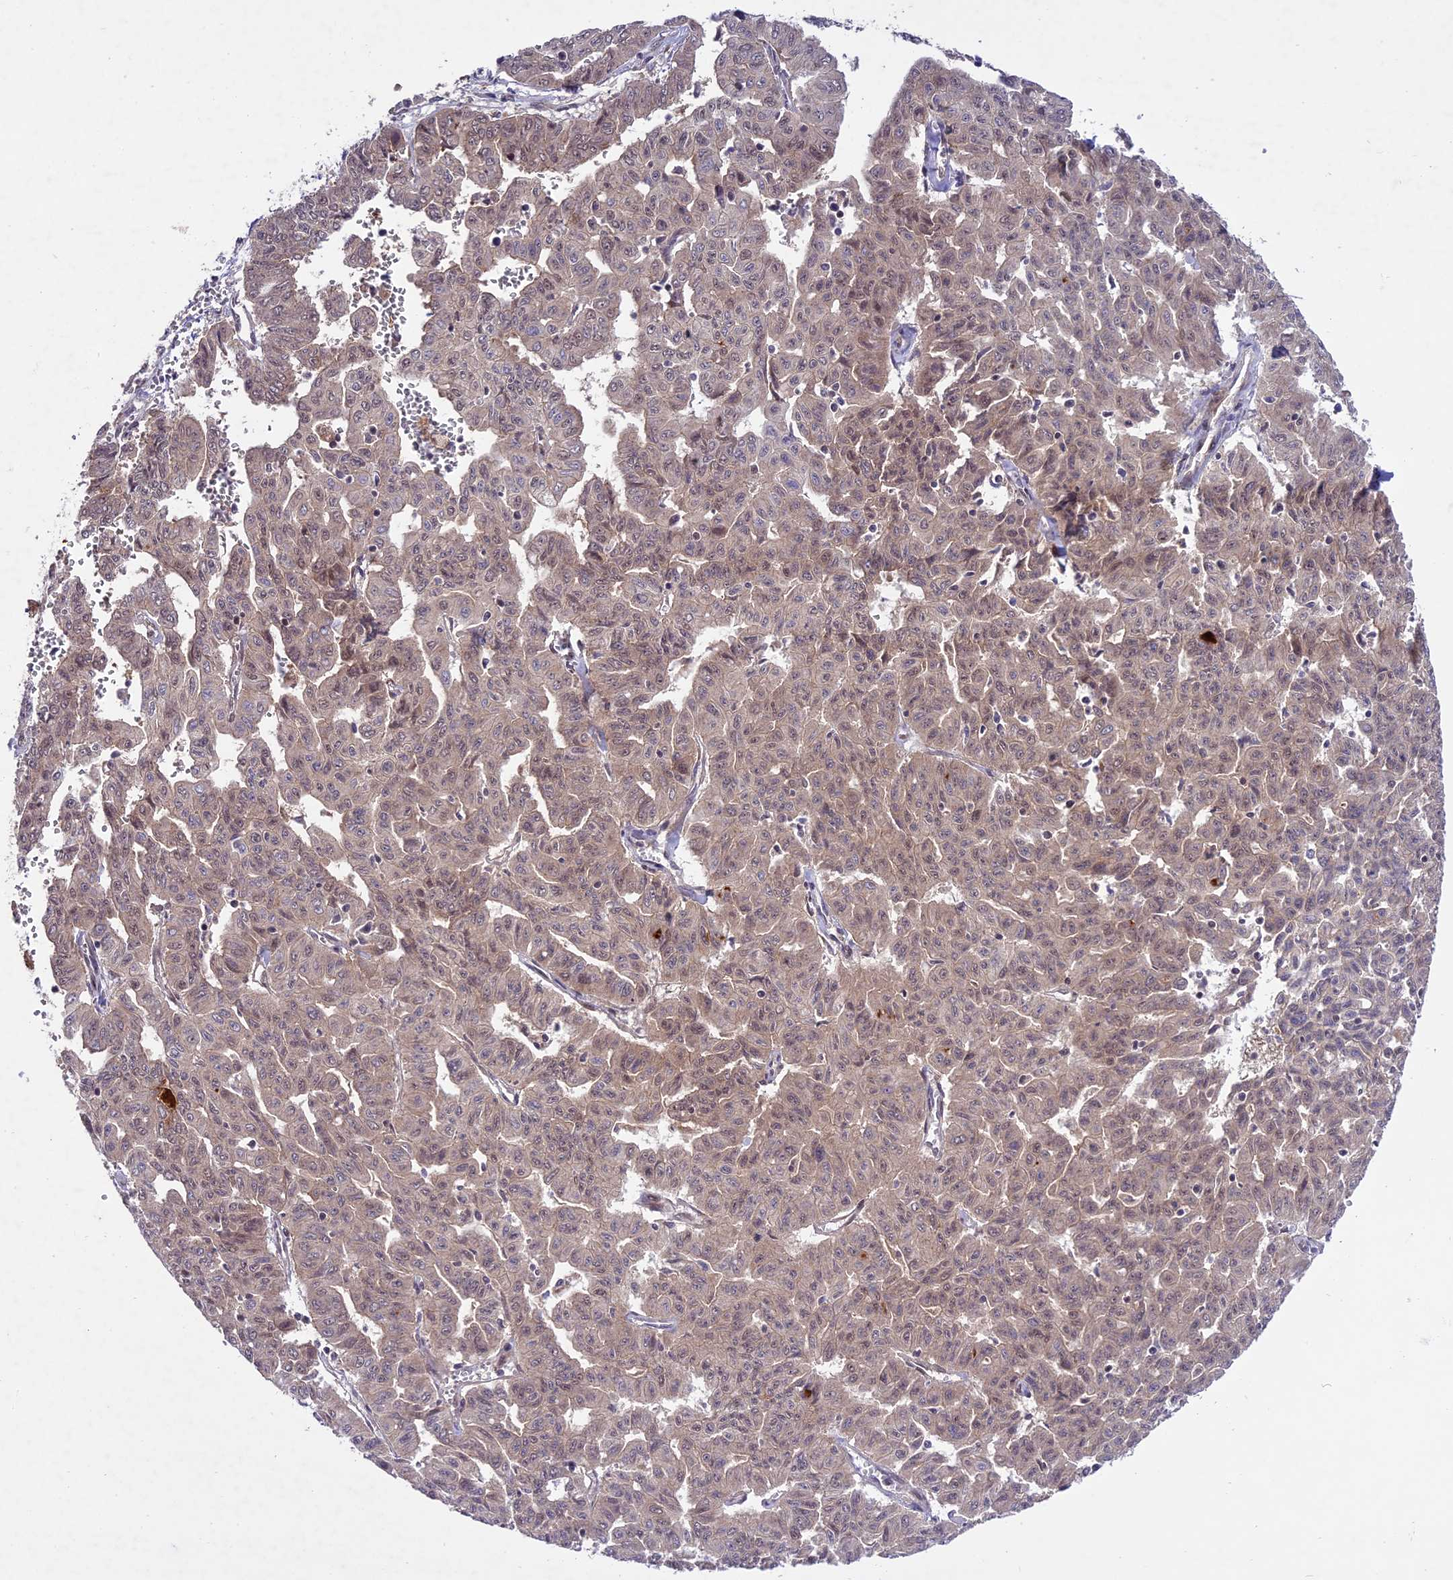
{"staining": {"intensity": "weak", "quantity": "25%-75%", "location": "cytoplasmic/membranous,nuclear"}, "tissue": "liver cancer", "cell_type": "Tumor cells", "image_type": "cancer", "snomed": [{"axis": "morphology", "description": "Cholangiocarcinoma"}, {"axis": "topography", "description": "Liver"}], "caption": "Immunohistochemical staining of liver cancer (cholangiocarcinoma) reveals low levels of weak cytoplasmic/membranous and nuclear protein staining in about 25%-75% of tumor cells. The staining was performed using DAB (3,3'-diaminobenzidine), with brown indicating positive protein expression. Nuclei are stained blue with hematoxylin.", "gene": "SPRED1", "patient": {"sex": "female", "age": 77}}